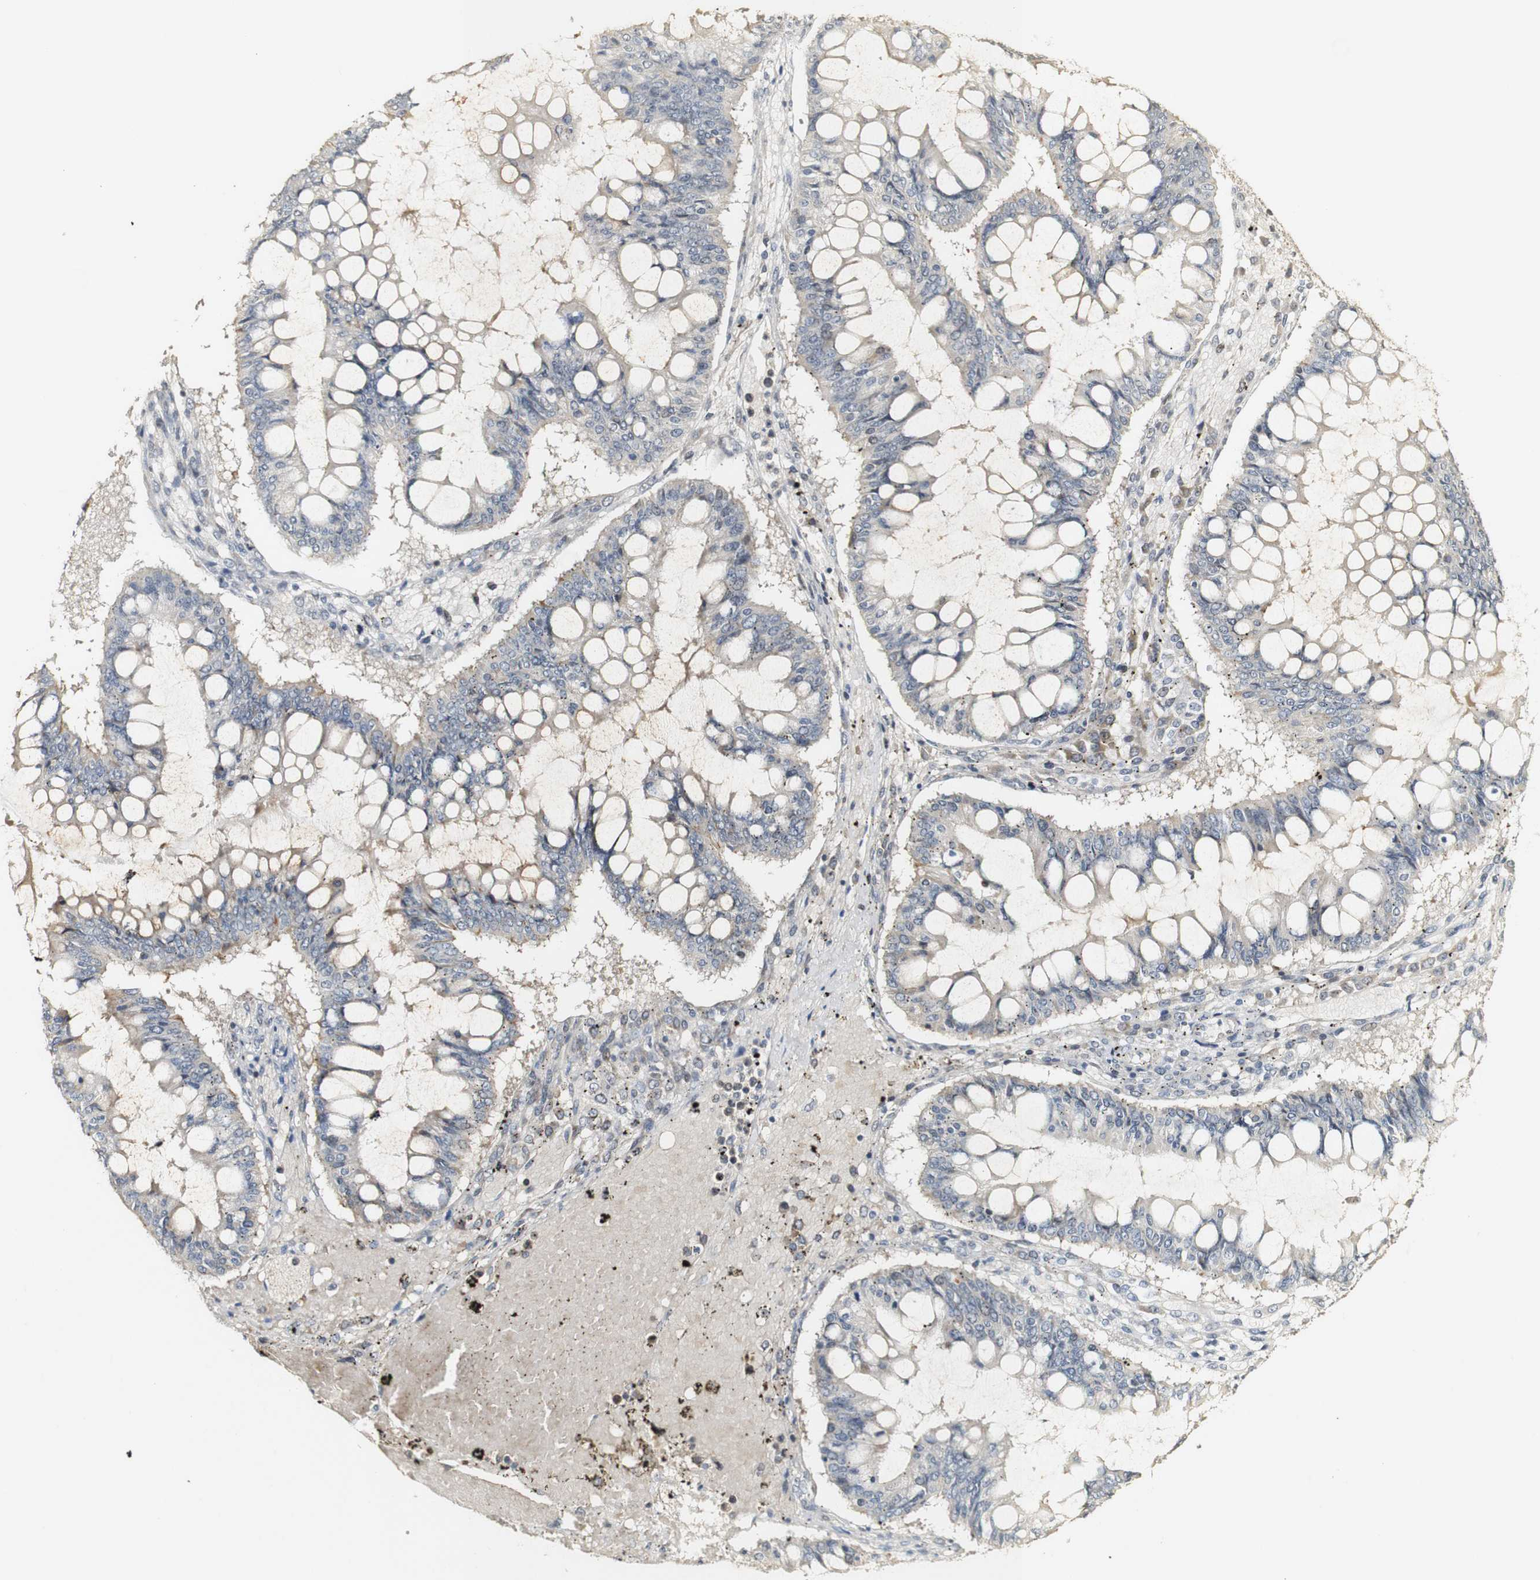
{"staining": {"intensity": "weak", "quantity": "<25%", "location": "cytoplasmic/membranous"}, "tissue": "ovarian cancer", "cell_type": "Tumor cells", "image_type": "cancer", "snomed": [{"axis": "morphology", "description": "Cystadenocarcinoma, mucinous, NOS"}, {"axis": "topography", "description": "Ovary"}], "caption": "A histopathology image of mucinous cystadenocarcinoma (ovarian) stained for a protein shows no brown staining in tumor cells.", "gene": "SYT7", "patient": {"sex": "female", "age": 73}}